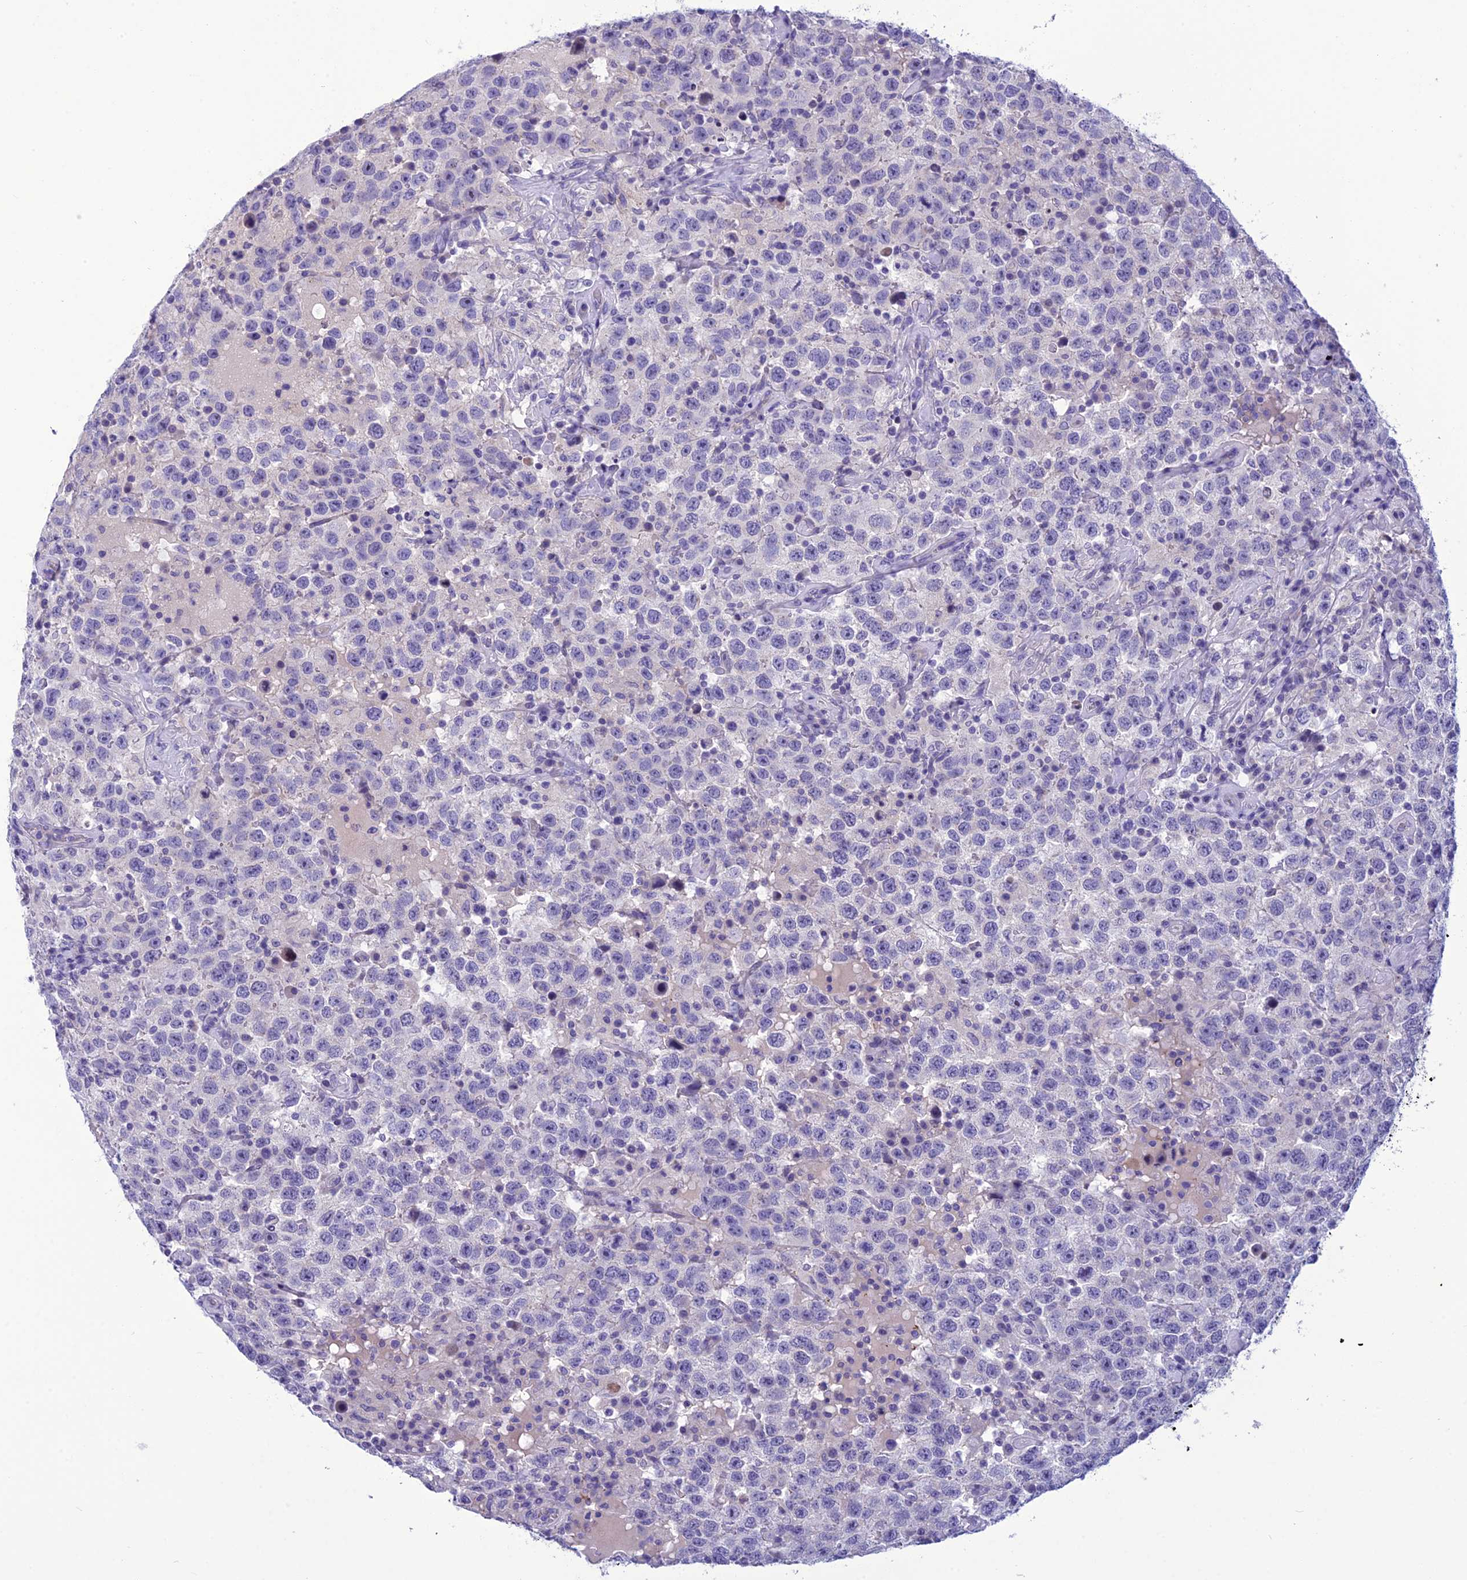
{"staining": {"intensity": "negative", "quantity": "none", "location": "none"}, "tissue": "testis cancer", "cell_type": "Tumor cells", "image_type": "cancer", "snomed": [{"axis": "morphology", "description": "Seminoma, NOS"}, {"axis": "topography", "description": "Testis"}], "caption": "Tumor cells show no significant protein expression in testis cancer (seminoma).", "gene": "BBS2", "patient": {"sex": "male", "age": 41}}